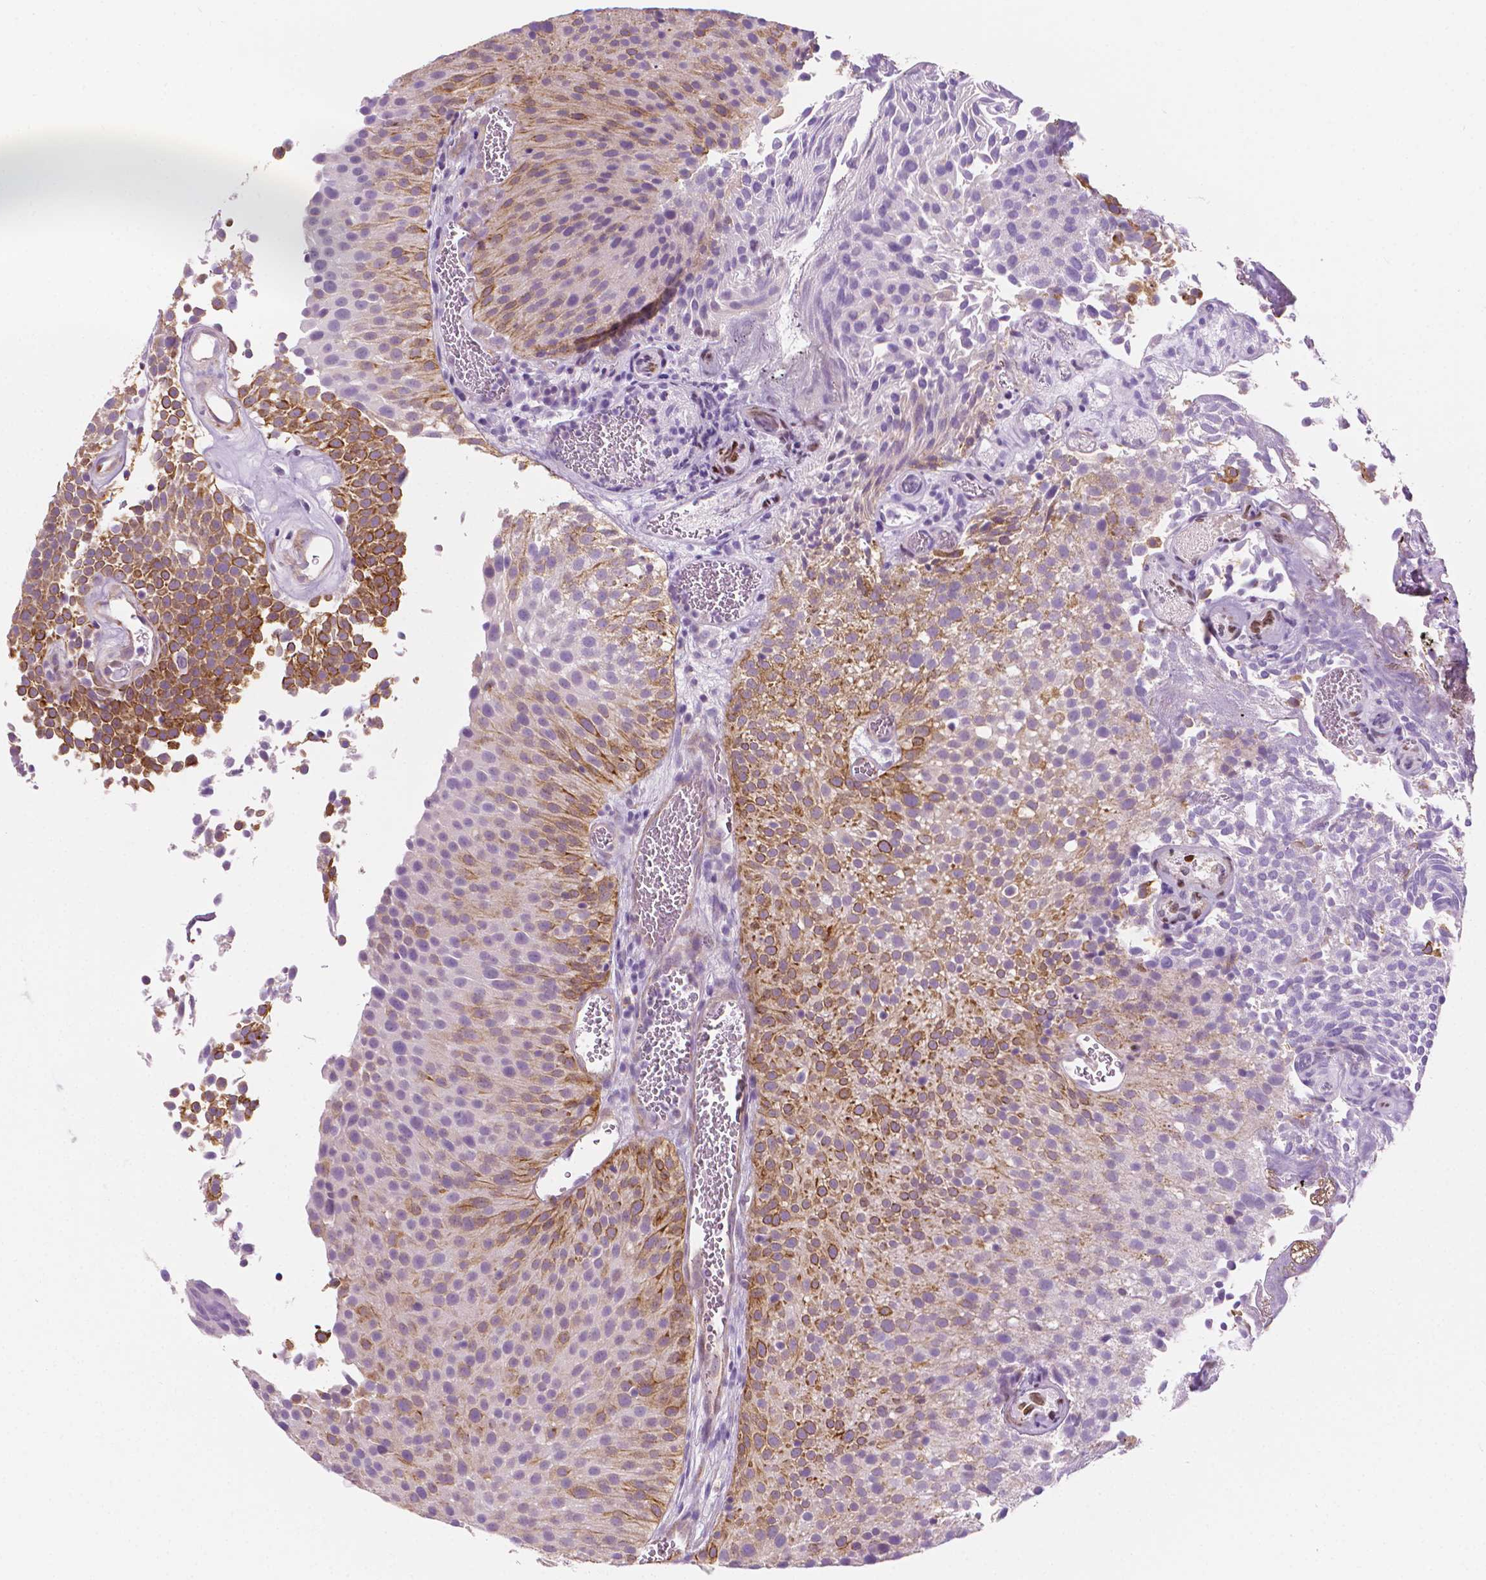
{"staining": {"intensity": "moderate", "quantity": "25%-75%", "location": "cytoplasmic/membranous"}, "tissue": "urothelial cancer", "cell_type": "Tumor cells", "image_type": "cancer", "snomed": [{"axis": "morphology", "description": "Urothelial carcinoma, Low grade"}, {"axis": "topography", "description": "Urinary bladder"}], "caption": "Protein analysis of urothelial cancer tissue exhibits moderate cytoplasmic/membranous positivity in about 25%-75% of tumor cells. The staining is performed using DAB (3,3'-diaminobenzidine) brown chromogen to label protein expression. The nuclei are counter-stained blue using hematoxylin.", "gene": "EPPK1", "patient": {"sex": "female", "age": 79}}